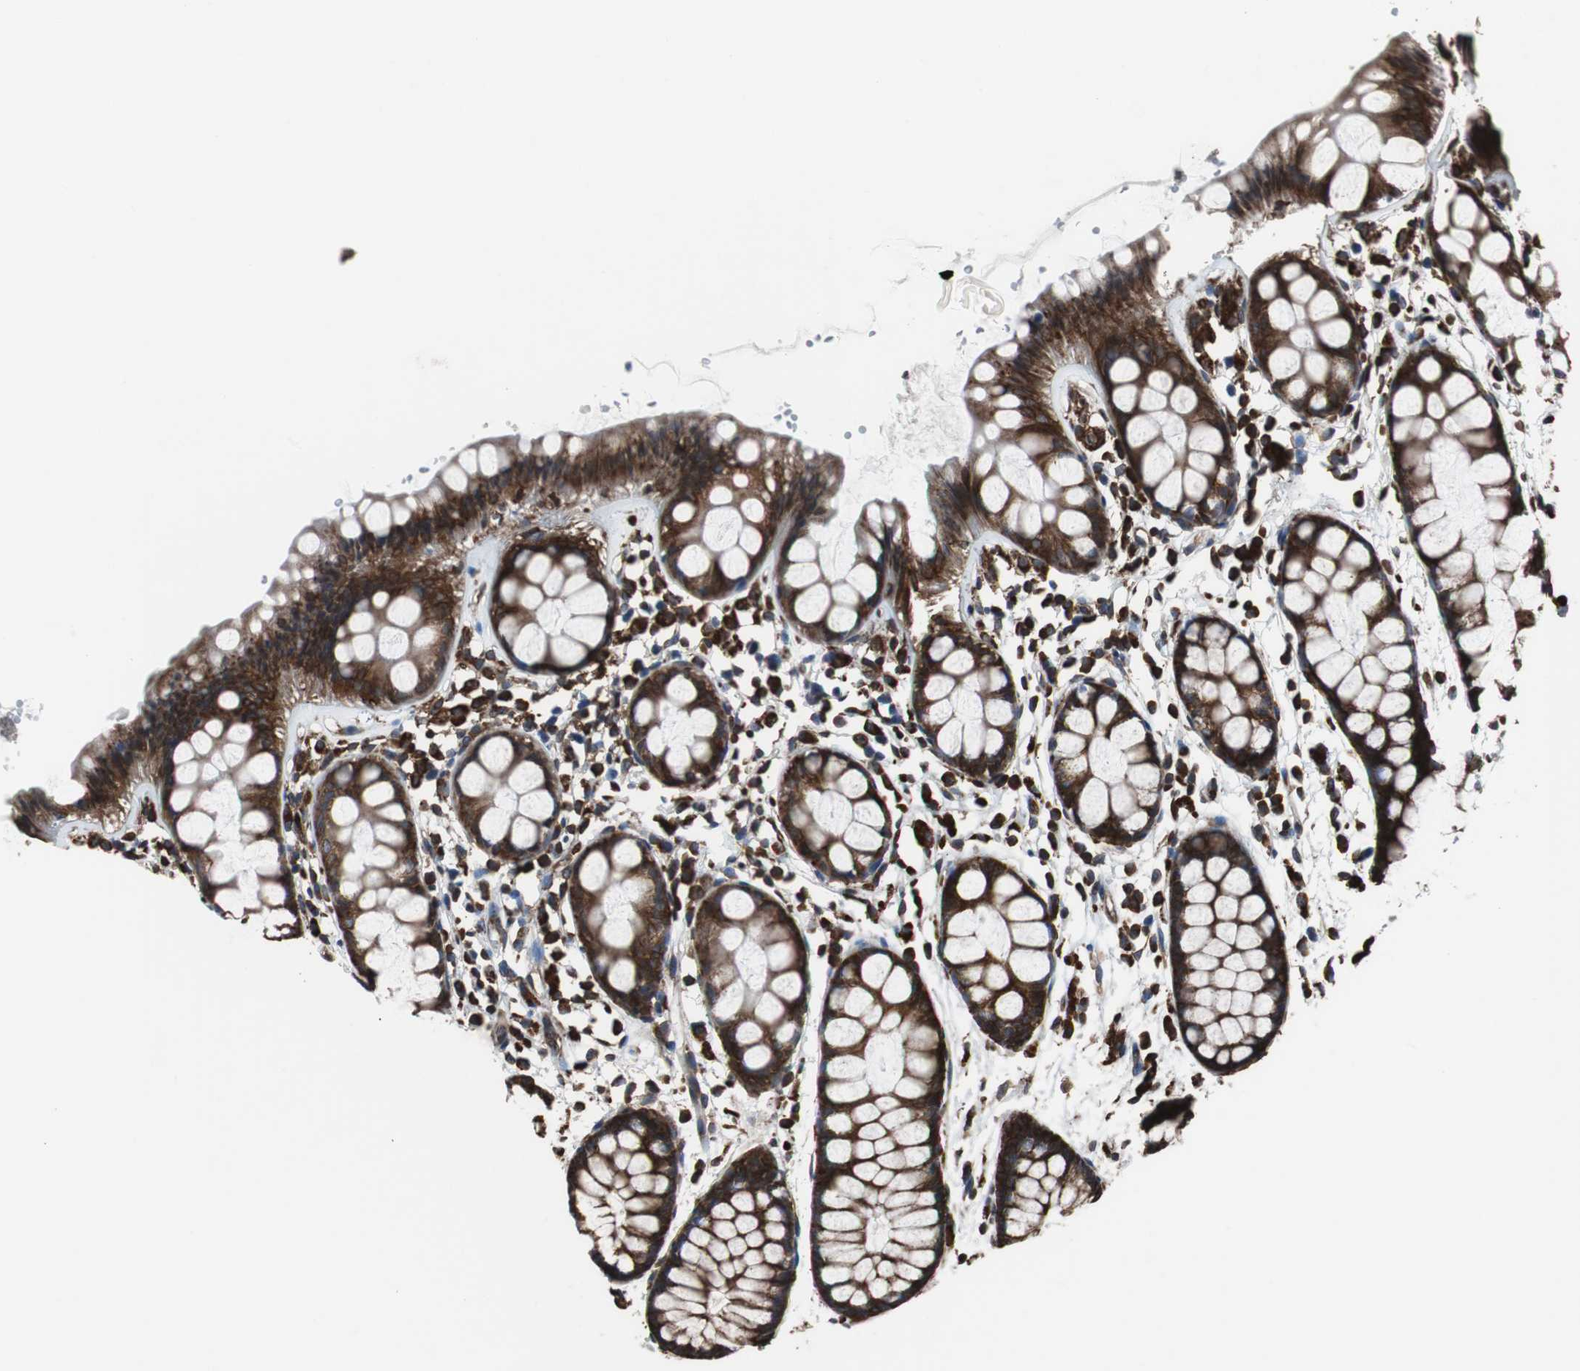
{"staining": {"intensity": "strong", "quantity": ">75%", "location": "cytoplasmic/membranous"}, "tissue": "rectum", "cell_type": "Glandular cells", "image_type": "normal", "snomed": [{"axis": "morphology", "description": "Normal tissue, NOS"}, {"axis": "topography", "description": "Rectum"}], "caption": "This photomicrograph shows IHC staining of unremarkable rectum, with high strong cytoplasmic/membranous staining in about >75% of glandular cells.", "gene": "USP10", "patient": {"sex": "female", "age": 66}}